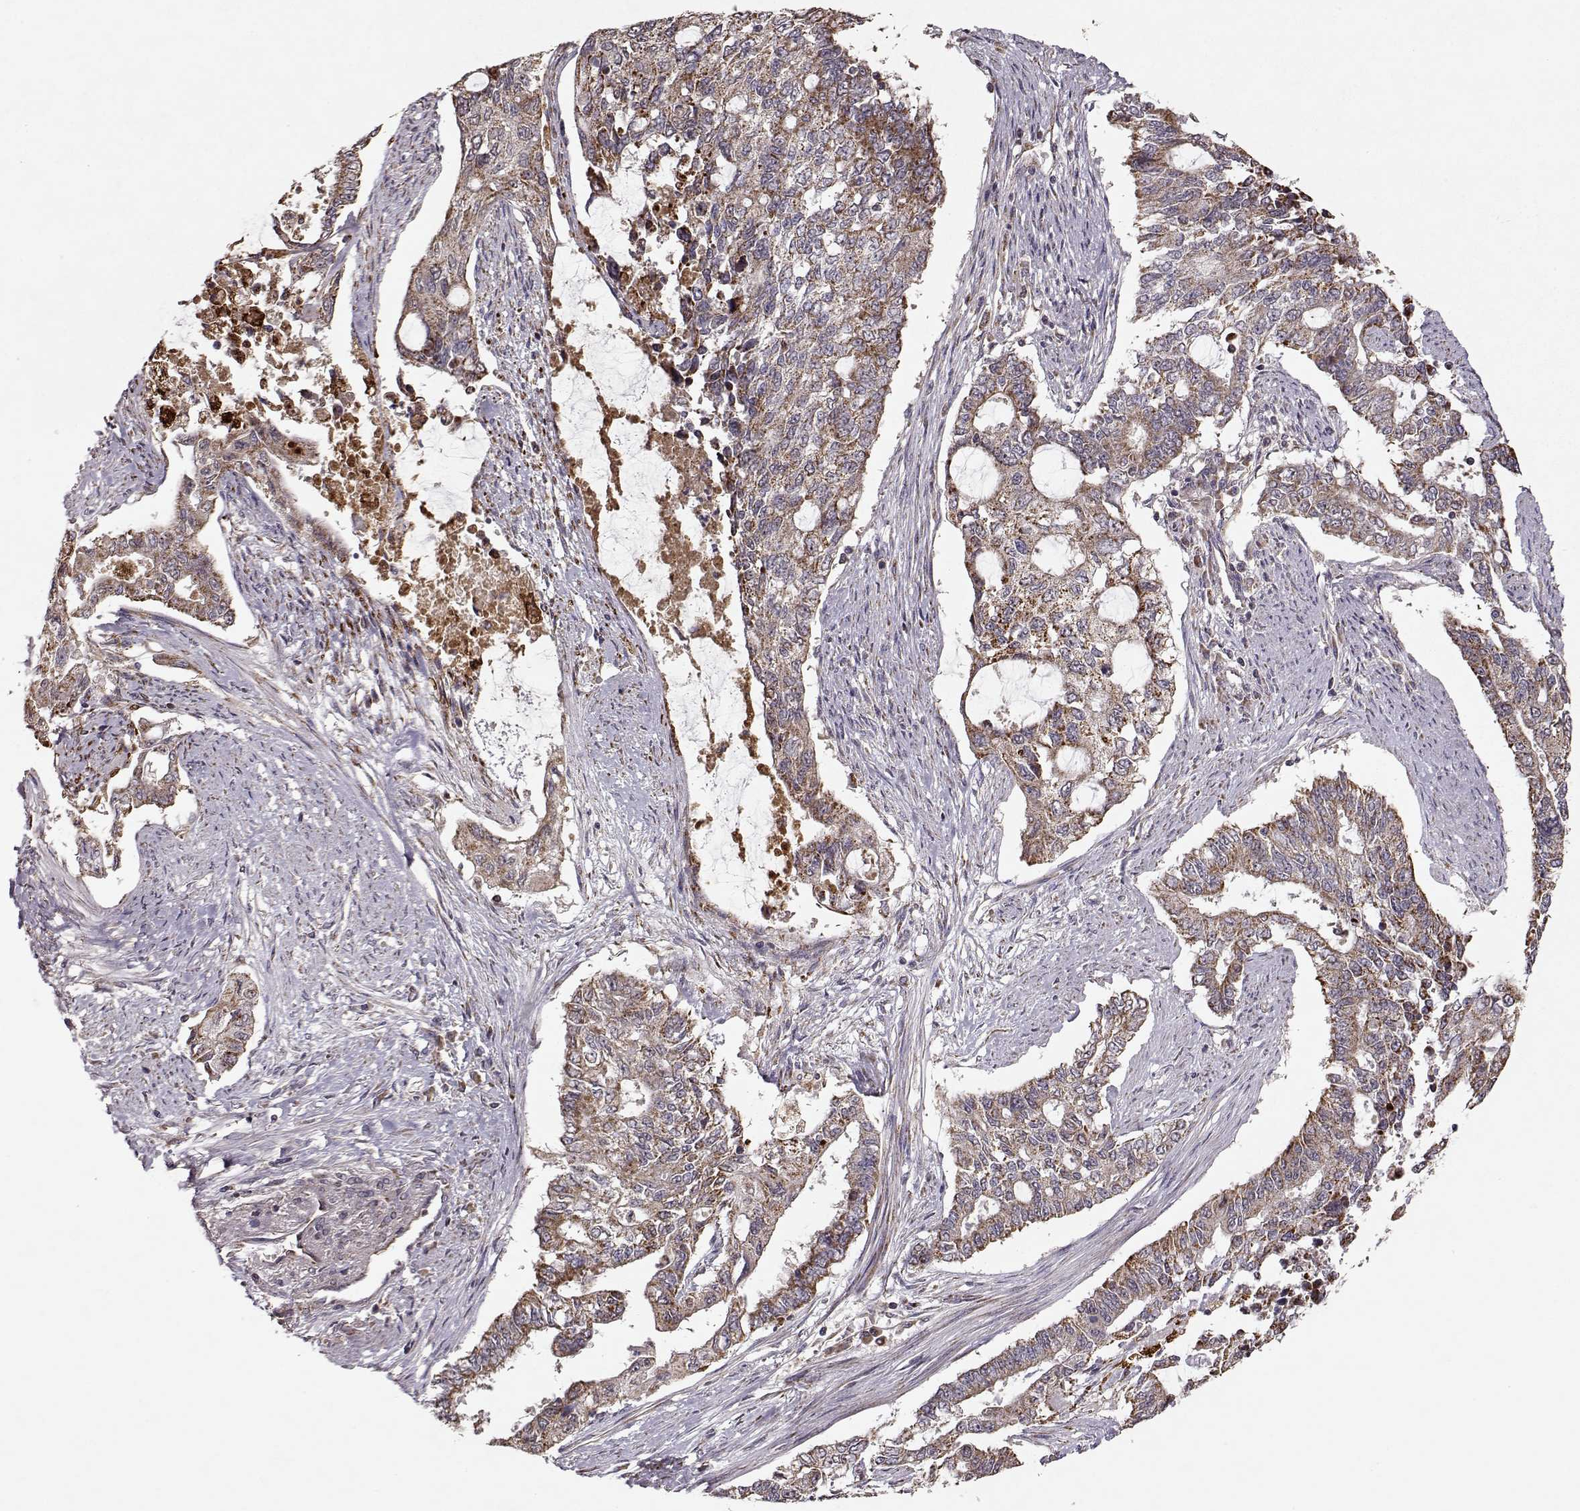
{"staining": {"intensity": "moderate", "quantity": ">75%", "location": "cytoplasmic/membranous"}, "tissue": "endometrial cancer", "cell_type": "Tumor cells", "image_type": "cancer", "snomed": [{"axis": "morphology", "description": "Adenocarcinoma, NOS"}, {"axis": "topography", "description": "Uterus"}], "caption": "Tumor cells demonstrate moderate cytoplasmic/membranous positivity in about >75% of cells in endometrial adenocarcinoma. (IHC, brightfield microscopy, high magnification).", "gene": "CMTM3", "patient": {"sex": "female", "age": 59}}